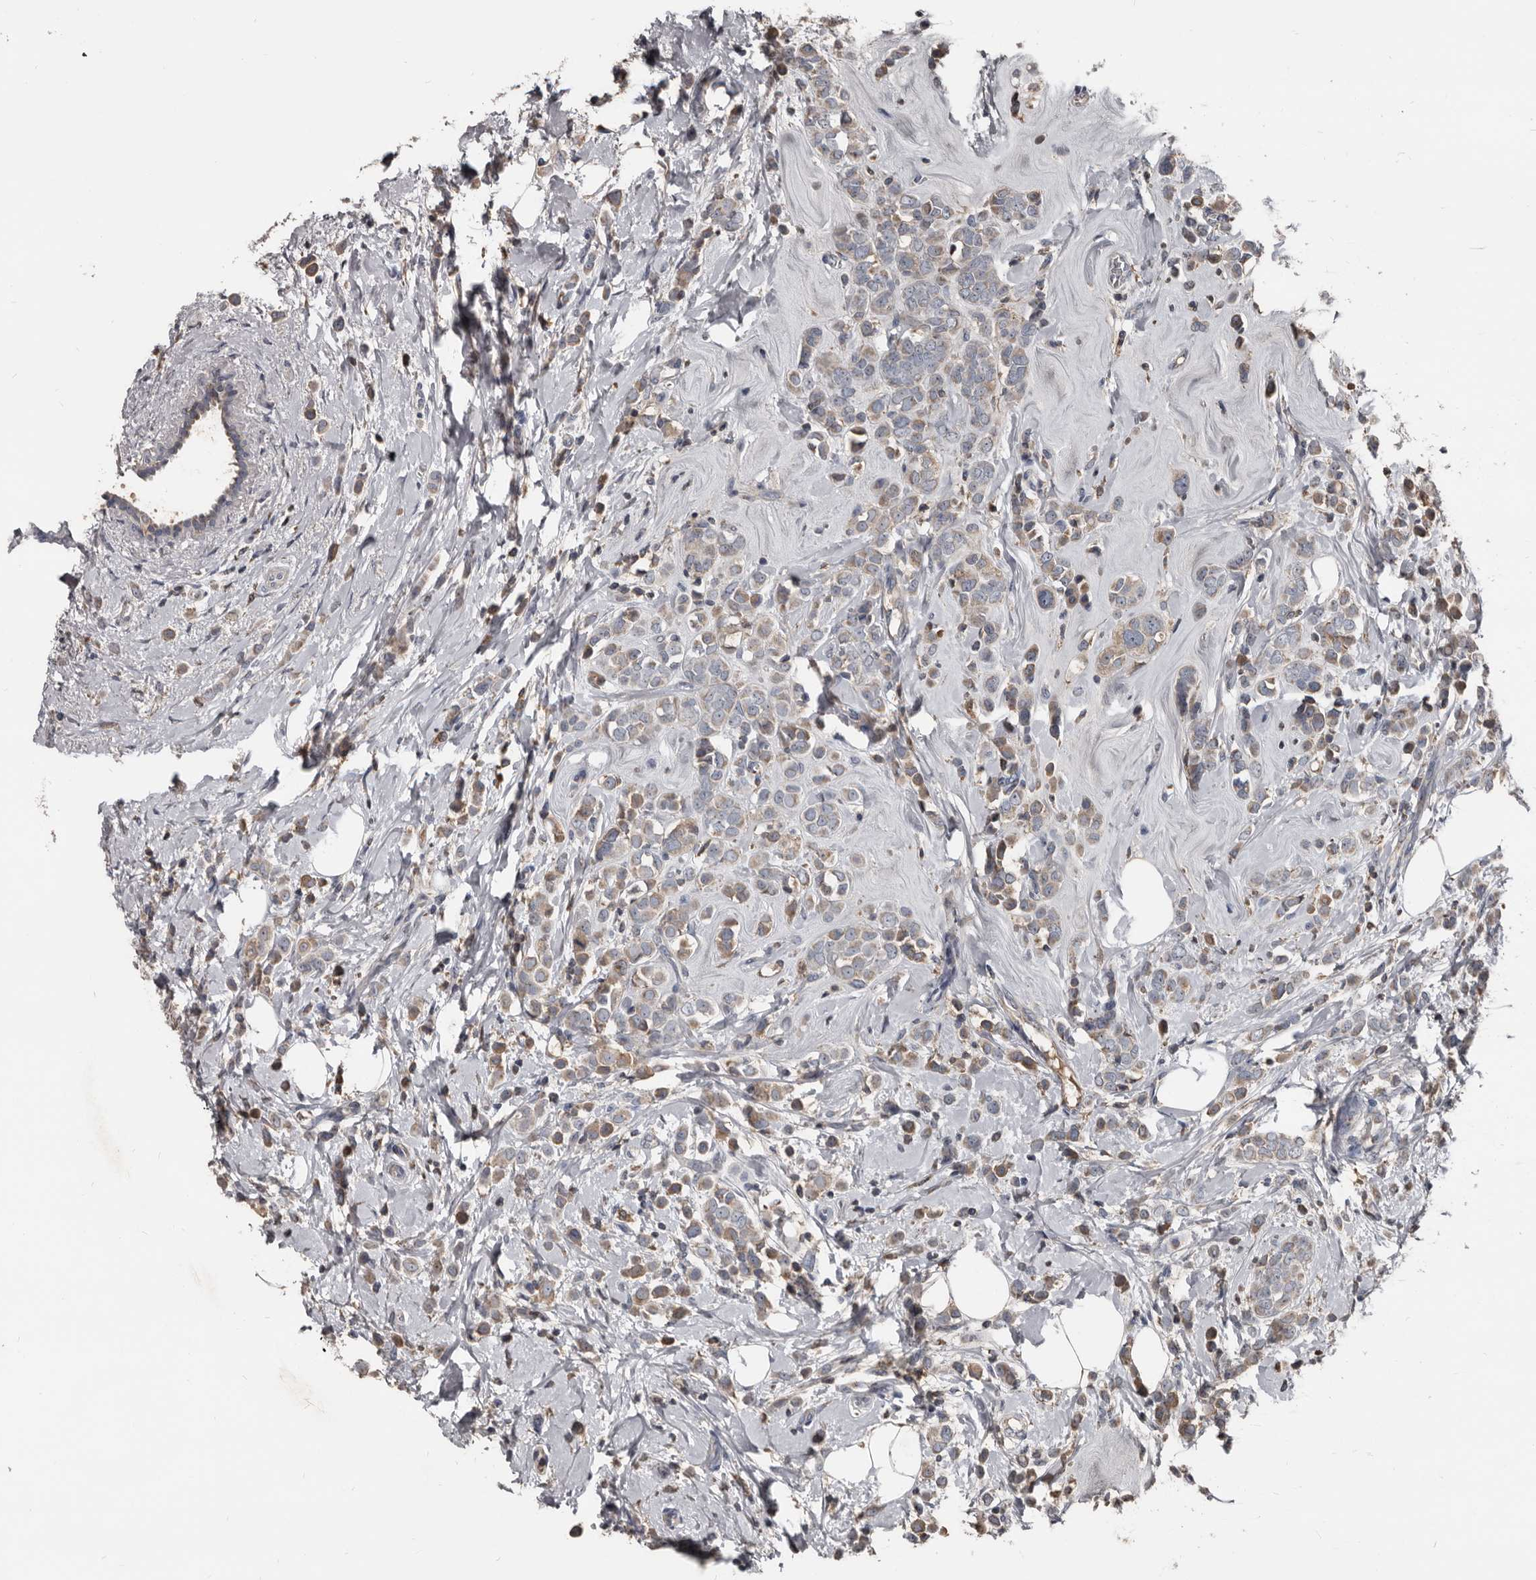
{"staining": {"intensity": "weak", "quantity": ">75%", "location": "cytoplasmic/membranous"}, "tissue": "breast cancer", "cell_type": "Tumor cells", "image_type": "cancer", "snomed": [{"axis": "morphology", "description": "Lobular carcinoma"}, {"axis": "topography", "description": "Breast"}], "caption": "Tumor cells show low levels of weak cytoplasmic/membranous positivity in about >75% of cells in human lobular carcinoma (breast).", "gene": "GREB1", "patient": {"sex": "female", "age": 47}}